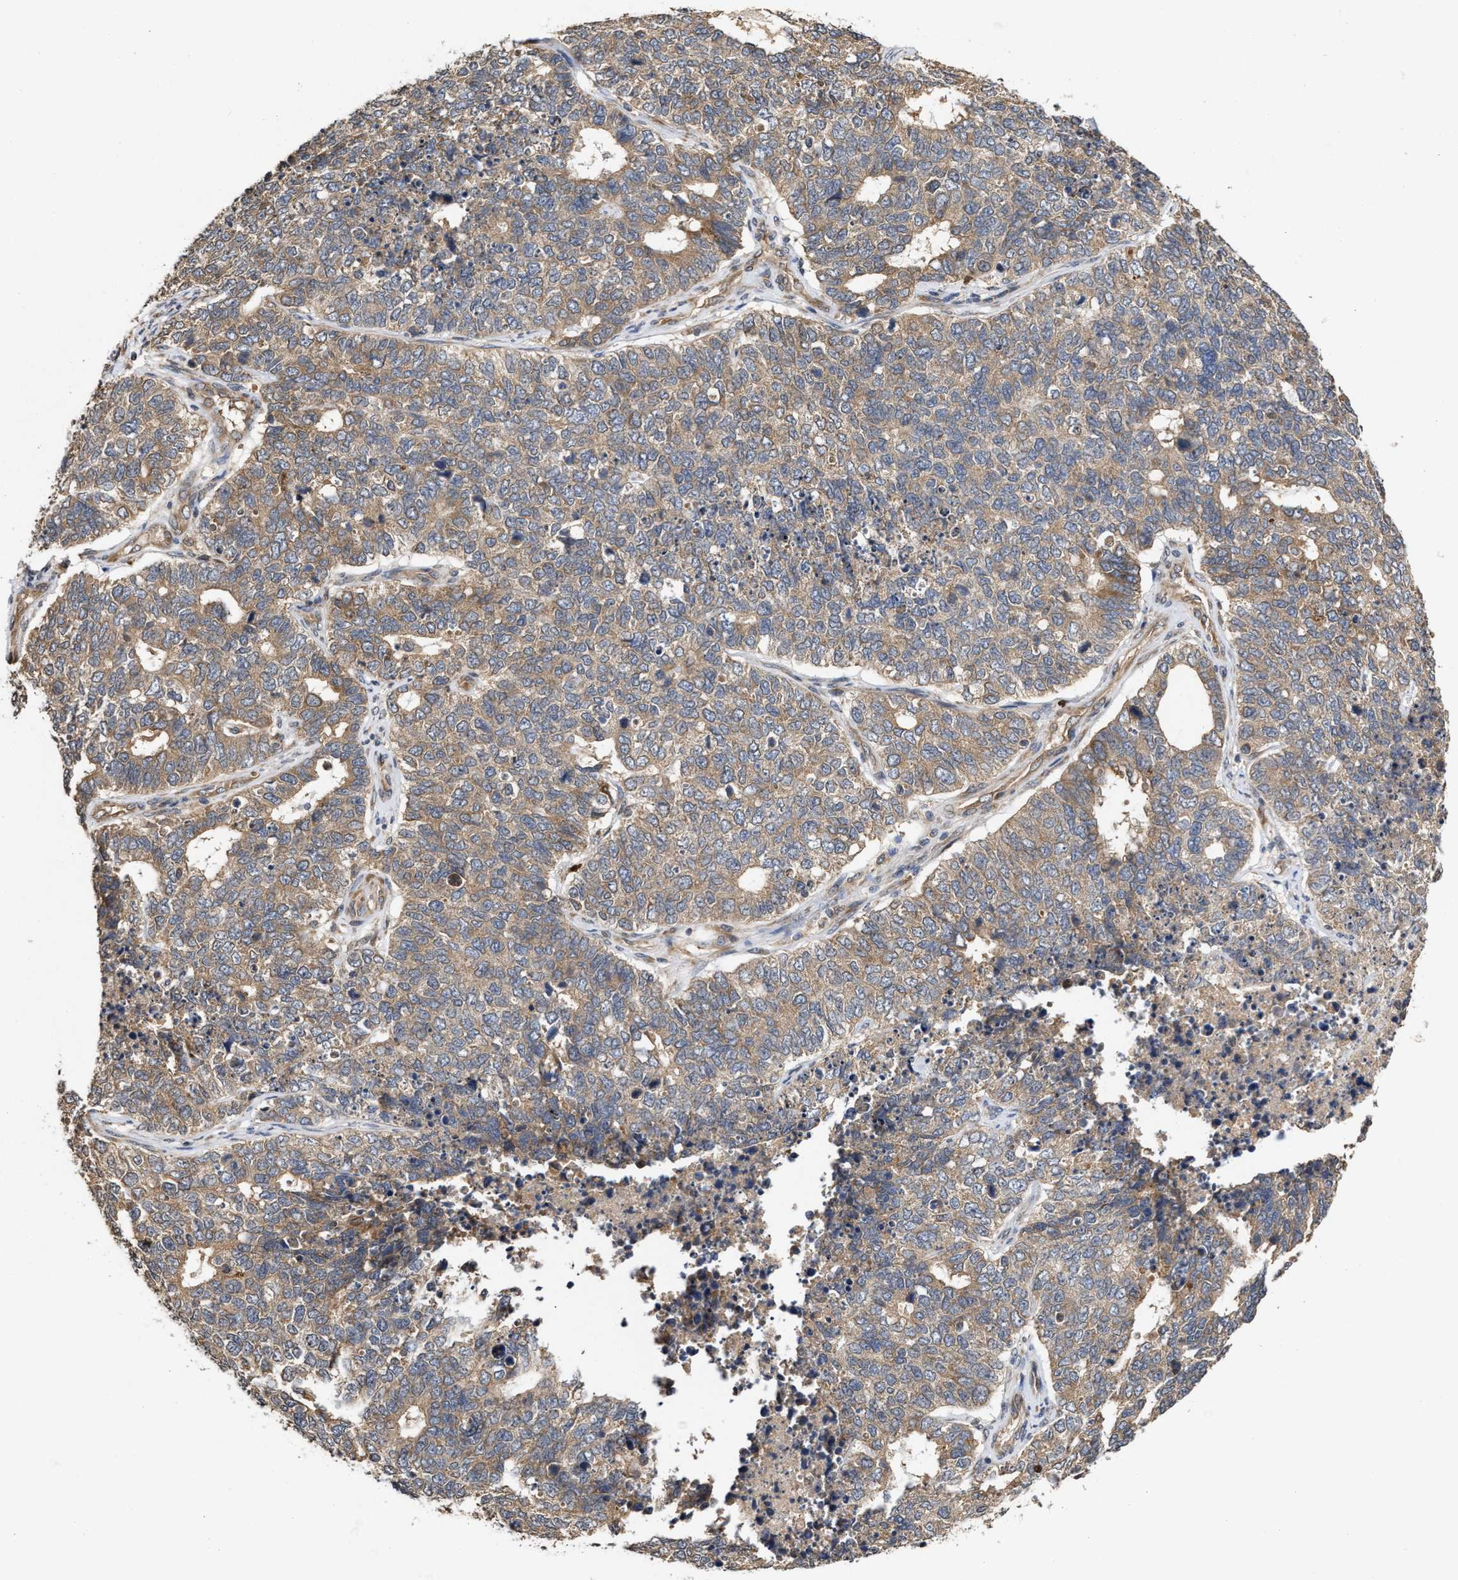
{"staining": {"intensity": "moderate", "quantity": ">75%", "location": "cytoplasmic/membranous"}, "tissue": "cervical cancer", "cell_type": "Tumor cells", "image_type": "cancer", "snomed": [{"axis": "morphology", "description": "Squamous cell carcinoma, NOS"}, {"axis": "topography", "description": "Cervix"}], "caption": "Protein expression analysis of cervical cancer exhibits moderate cytoplasmic/membranous expression in approximately >75% of tumor cells.", "gene": "SAR1A", "patient": {"sex": "female", "age": 63}}